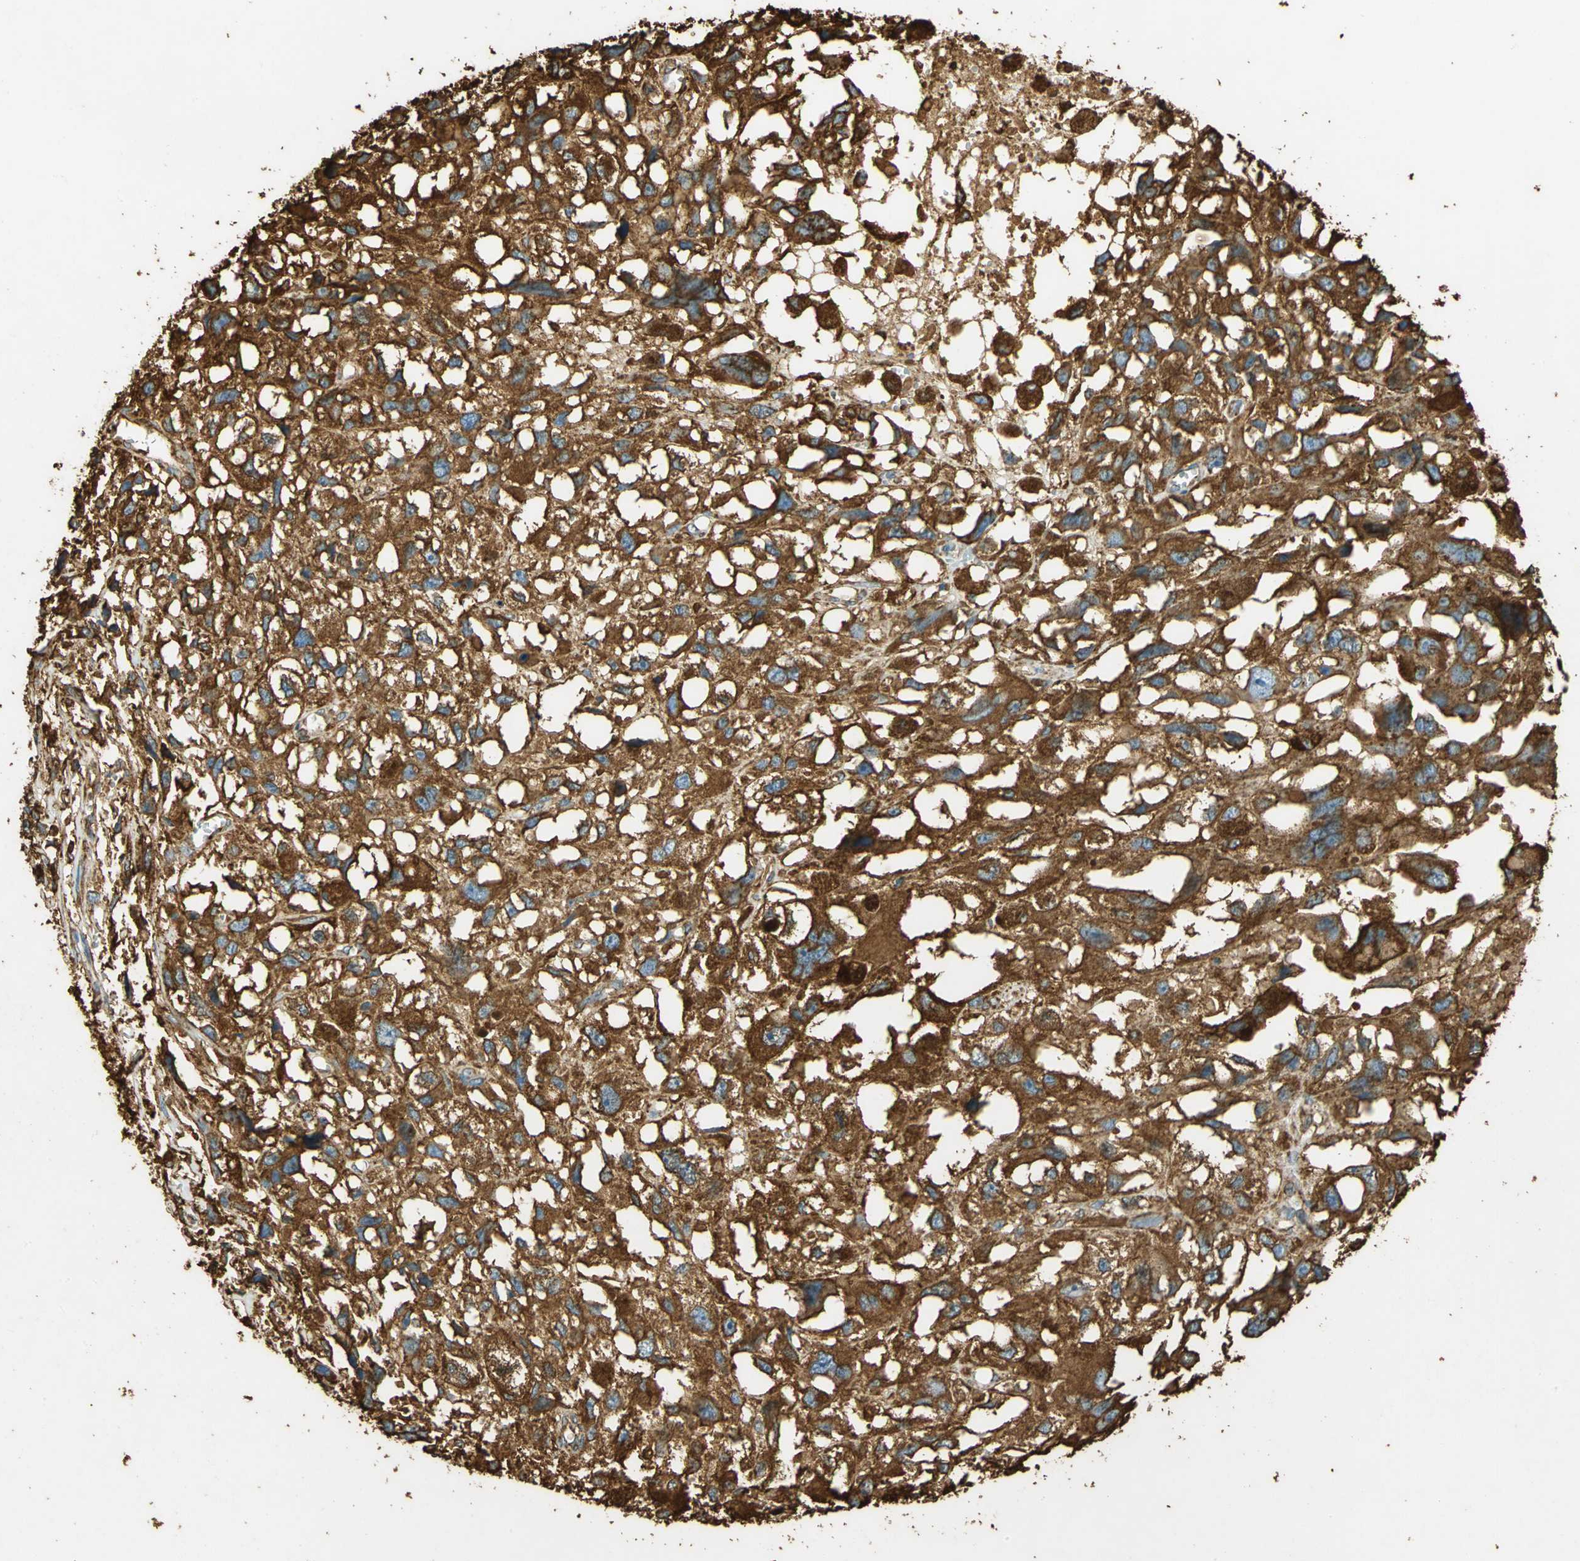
{"staining": {"intensity": "strong", "quantity": ">75%", "location": "cytoplasmic/membranous"}, "tissue": "melanoma", "cell_type": "Tumor cells", "image_type": "cancer", "snomed": [{"axis": "morphology", "description": "Malignant melanoma, Metastatic site"}, {"axis": "topography", "description": "Lymph node"}], "caption": "Human melanoma stained with a protein marker shows strong staining in tumor cells.", "gene": "HSP90B1", "patient": {"sex": "male", "age": 59}}